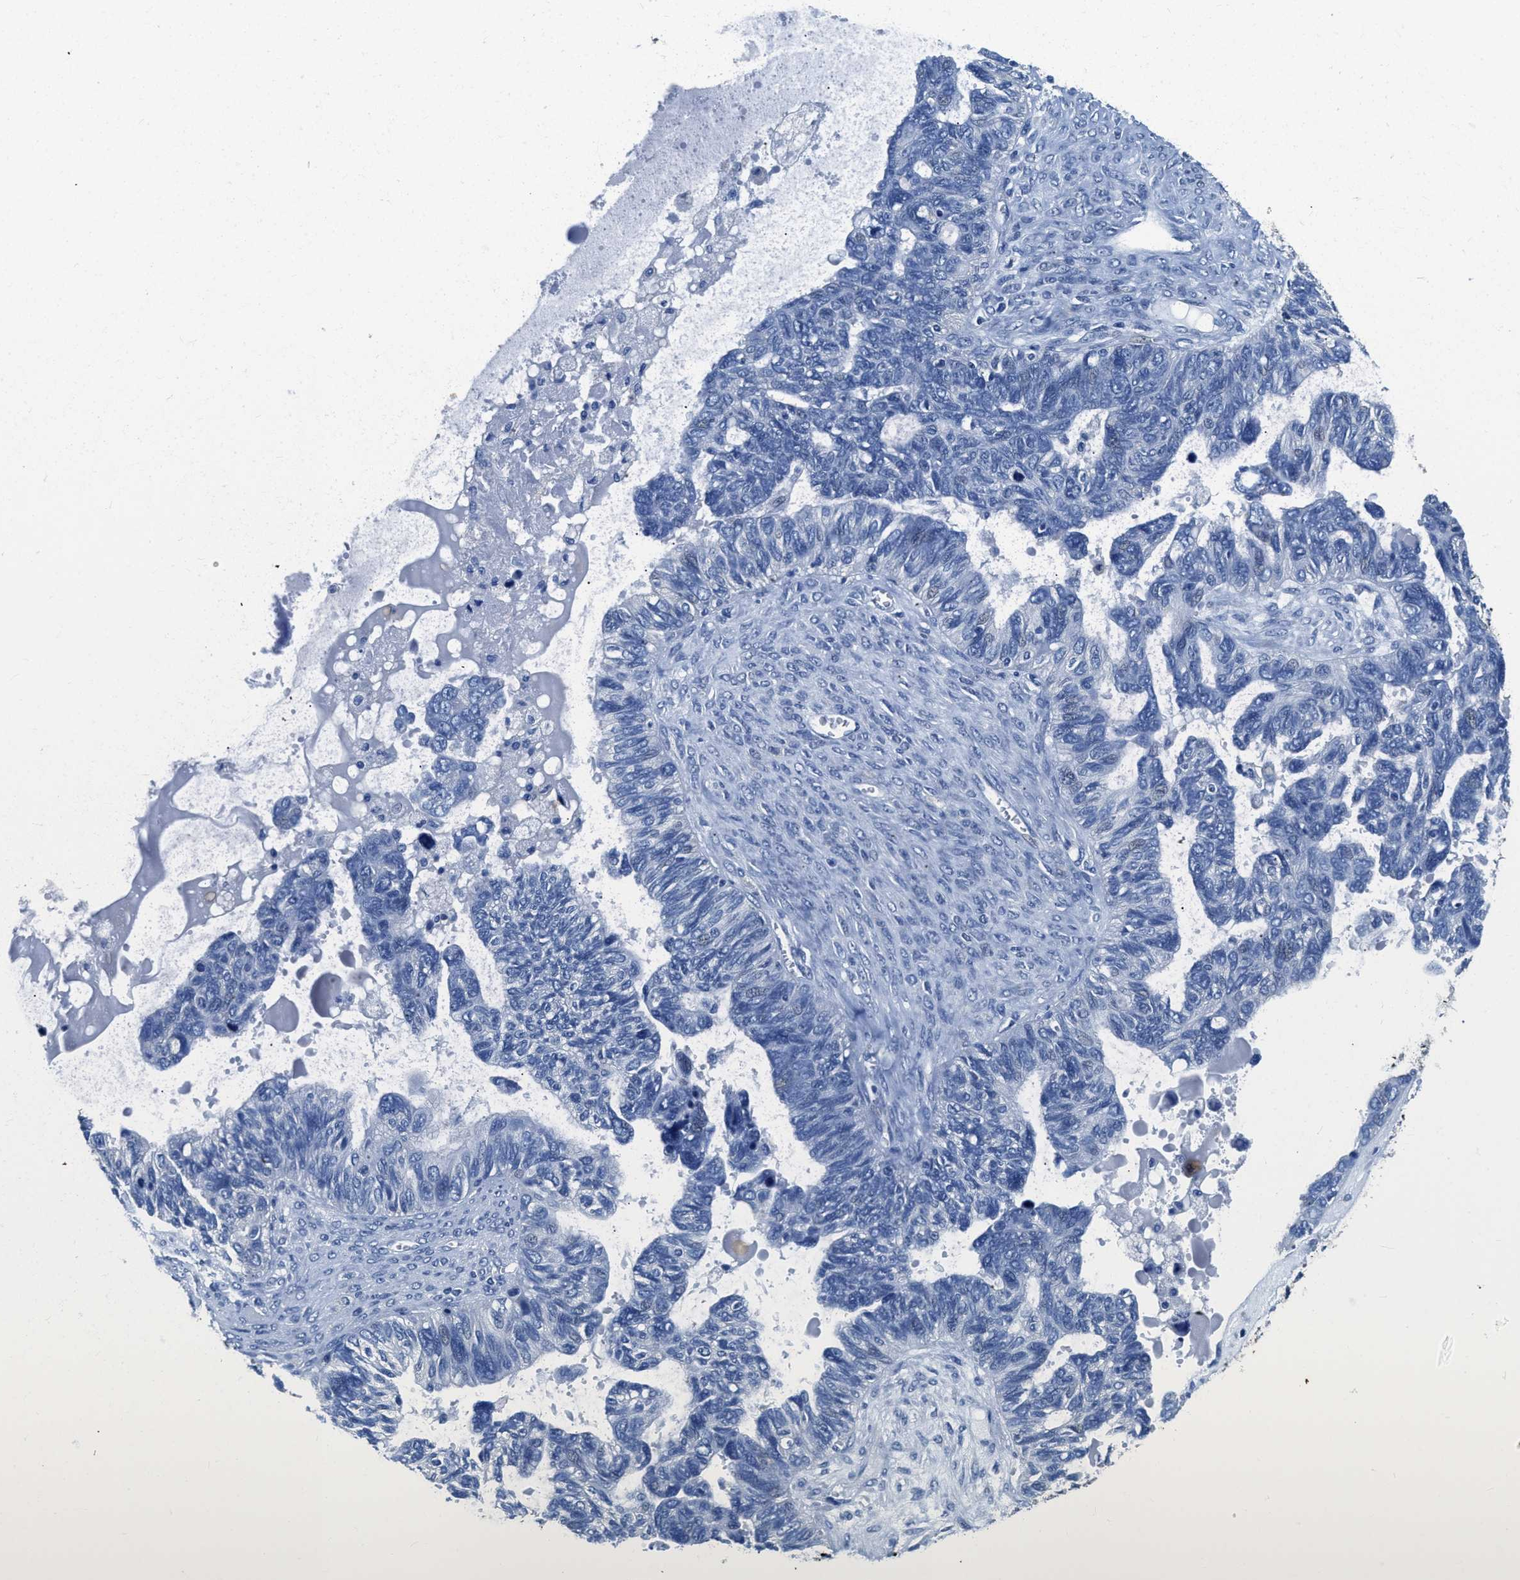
{"staining": {"intensity": "negative", "quantity": "none", "location": "none"}, "tissue": "ovarian cancer", "cell_type": "Tumor cells", "image_type": "cancer", "snomed": [{"axis": "morphology", "description": "Cystadenocarcinoma, serous, NOS"}, {"axis": "topography", "description": "Ovary"}], "caption": "Immunohistochemistry (IHC) micrograph of serous cystadenocarcinoma (ovarian) stained for a protein (brown), which demonstrates no staining in tumor cells.", "gene": "ZDHHC13", "patient": {"sex": "female", "age": 79}}